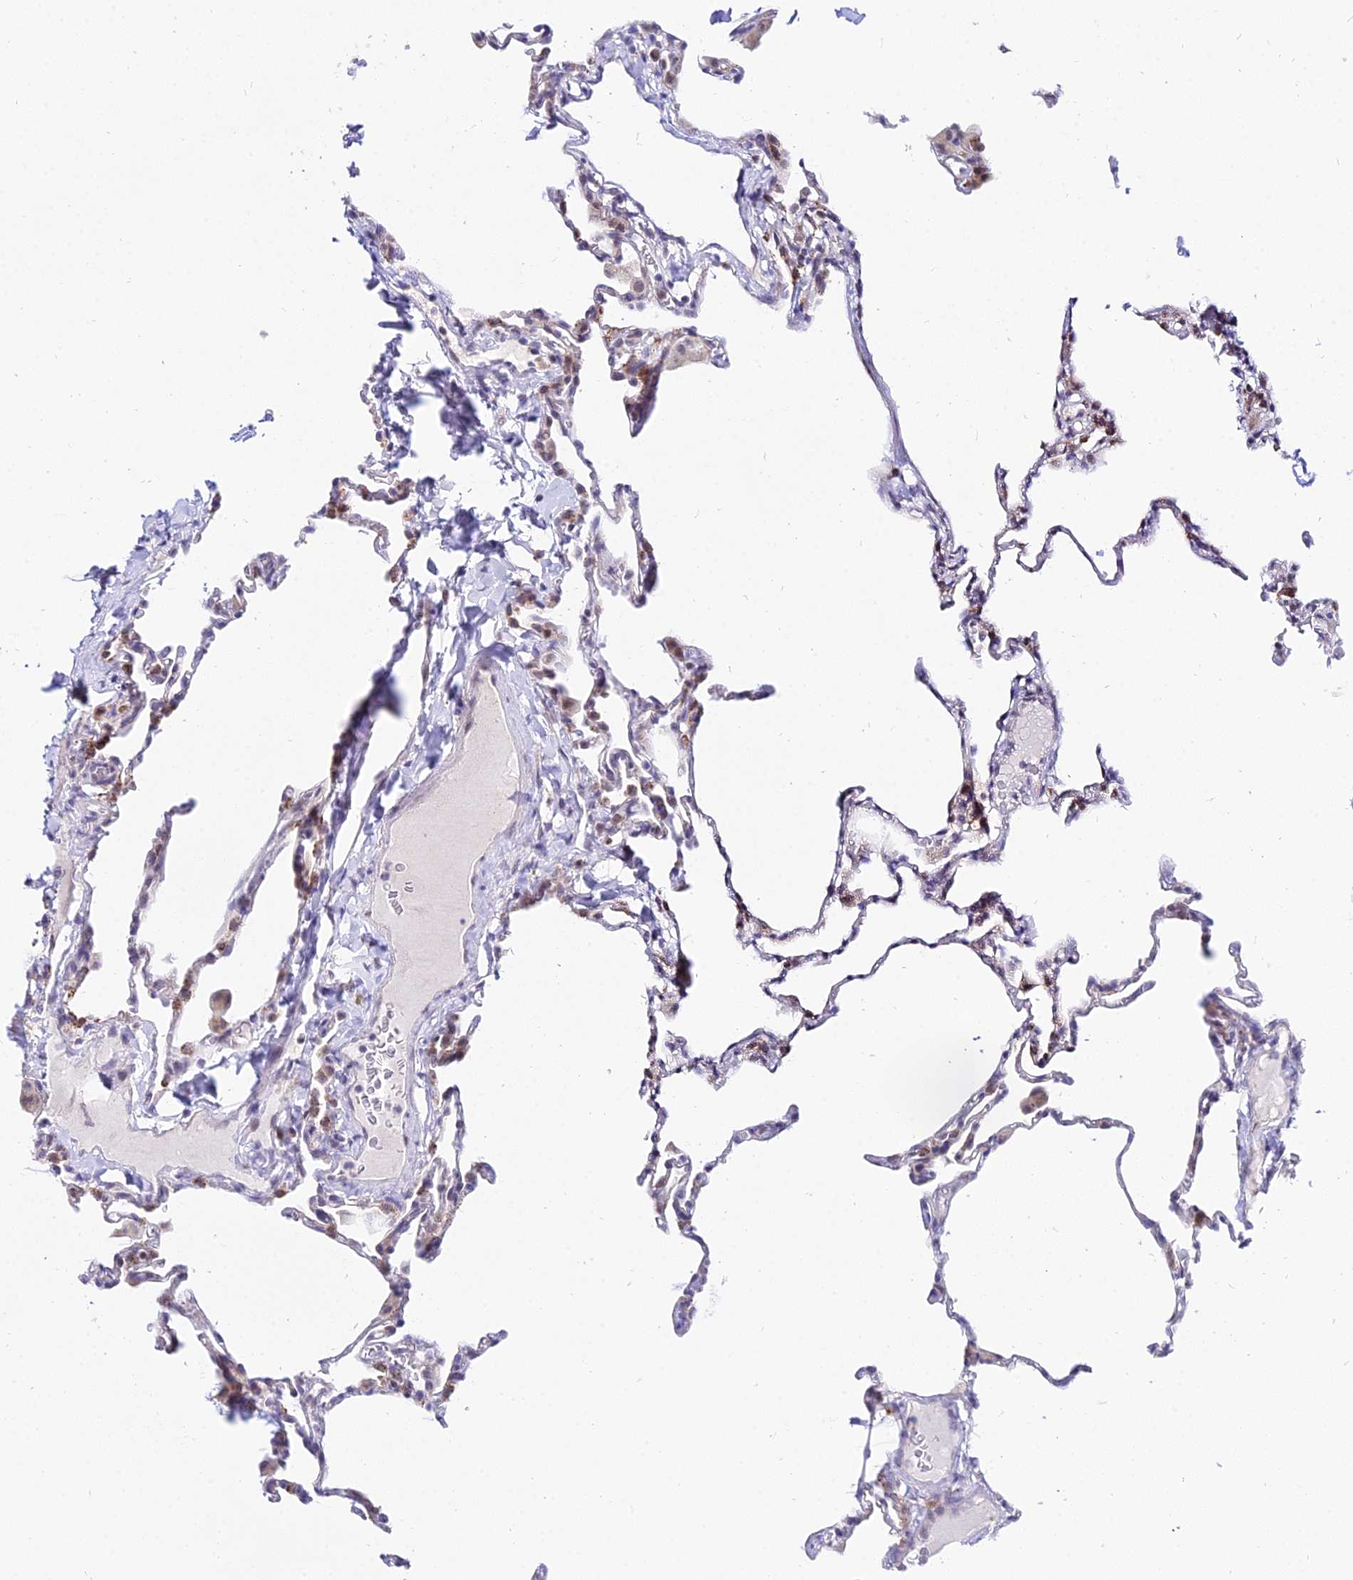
{"staining": {"intensity": "moderate", "quantity": "<25%", "location": "nuclear"}, "tissue": "lung", "cell_type": "Alveolar cells", "image_type": "normal", "snomed": [{"axis": "morphology", "description": "Normal tissue, NOS"}, {"axis": "topography", "description": "Lung"}], "caption": "This is an image of immunohistochemistry staining of normal lung, which shows moderate positivity in the nuclear of alveolar cells.", "gene": "C6orf163", "patient": {"sex": "male", "age": 20}}